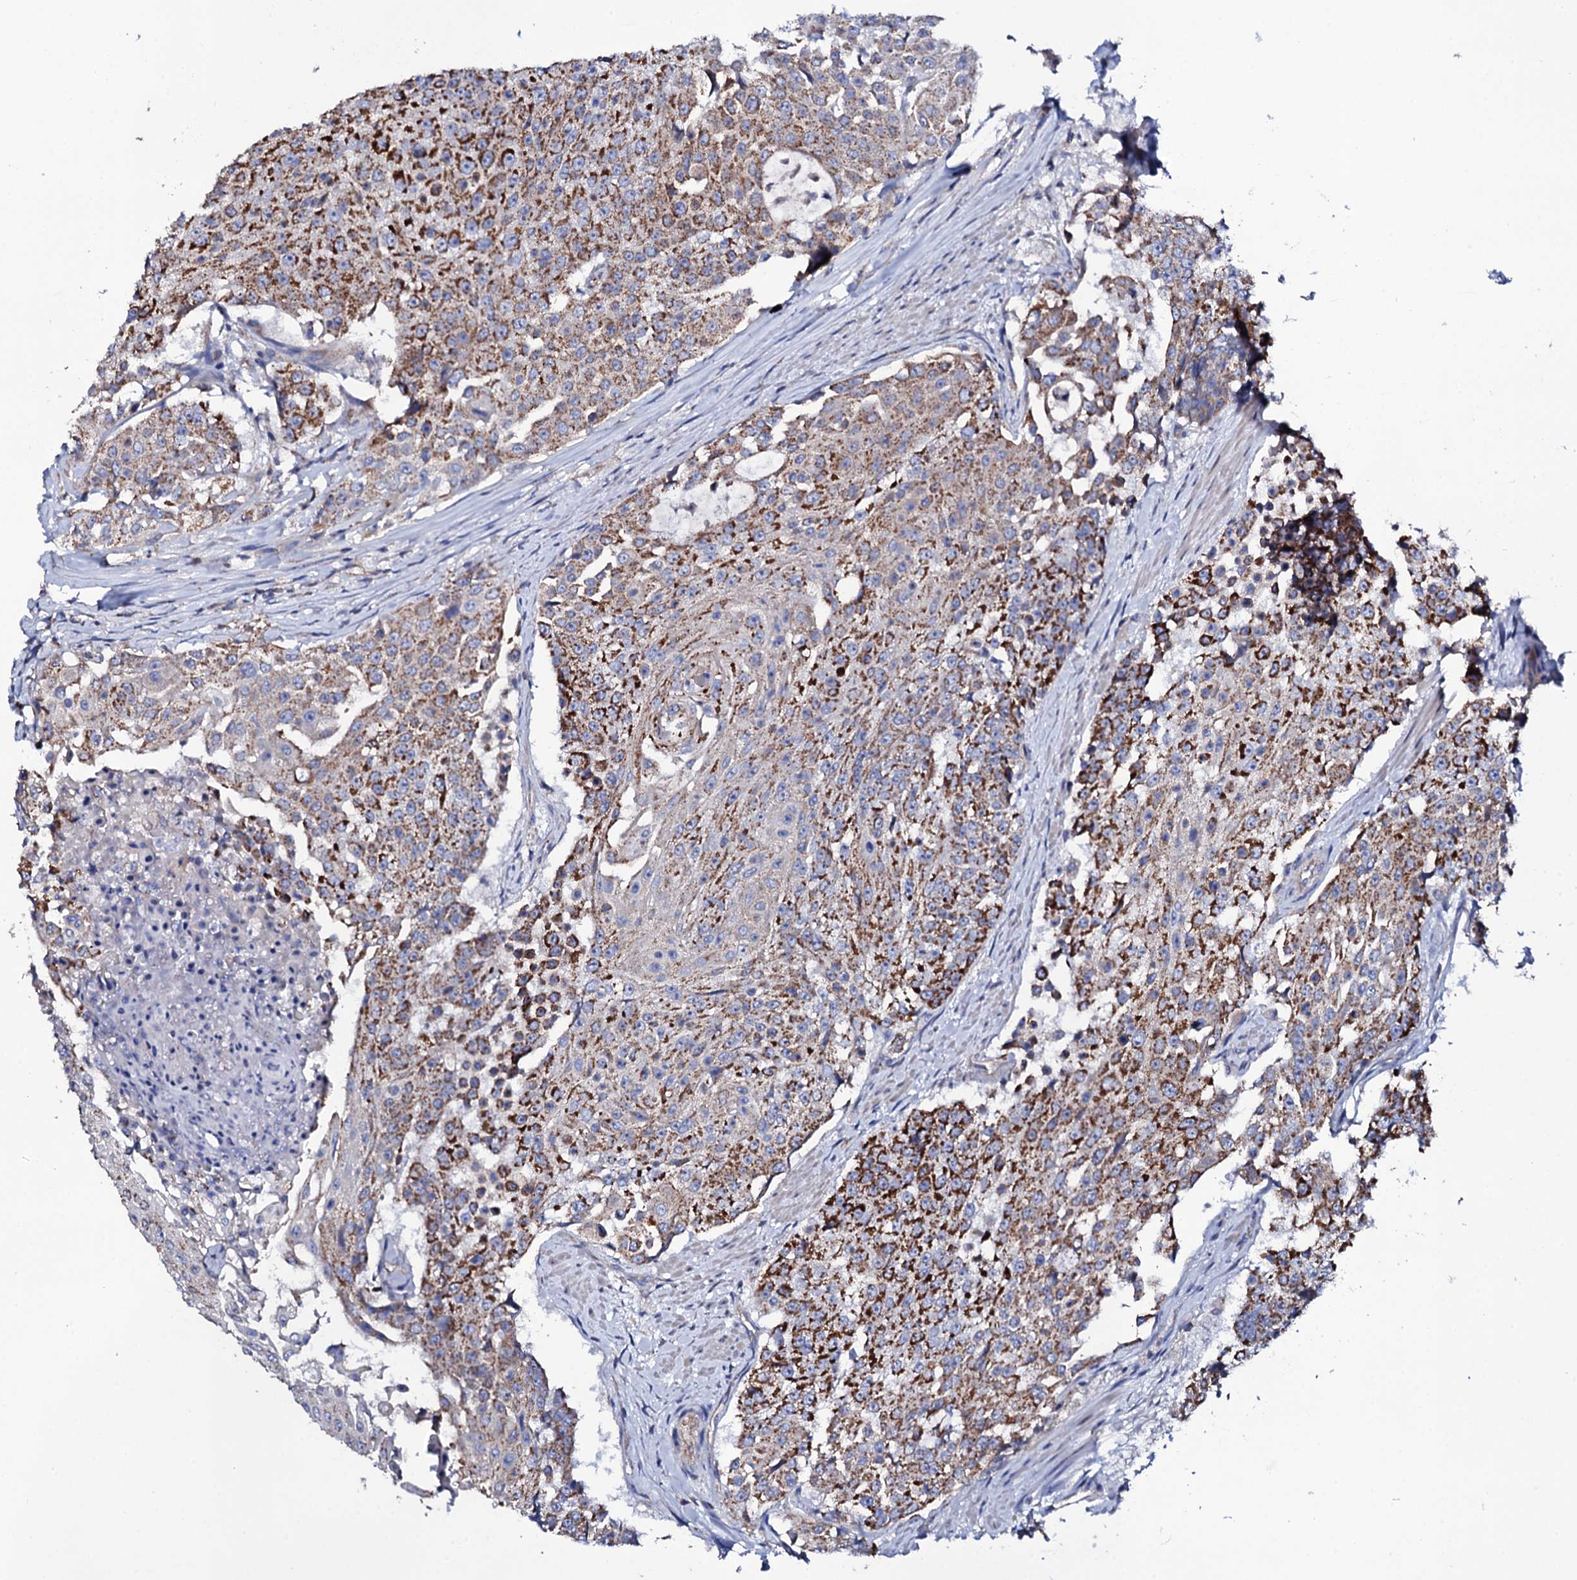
{"staining": {"intensity": "moderate", "quantity": "25%-75%", "location": "cytoplasmic/membranous"}, "tissue": "urothelial cancer", "cell_type": "Tumor cells", "image_type": "cancer", "snomed": [{"axis": "morphology", "description": "Urothelial carcinoma, High grade"}, {"axis": "topography", "description": "Urinary bladder"}], "caption": "The micrograph demonstrates immunohistochemical staining of high-grade urothelial carcinoma. There is moderate cytoplasmic/membranous expression is appreciated in about 25%-75% of tumor cells.", "gene": "TCAF2", "patient": {"sex": "female", "age": 63}}